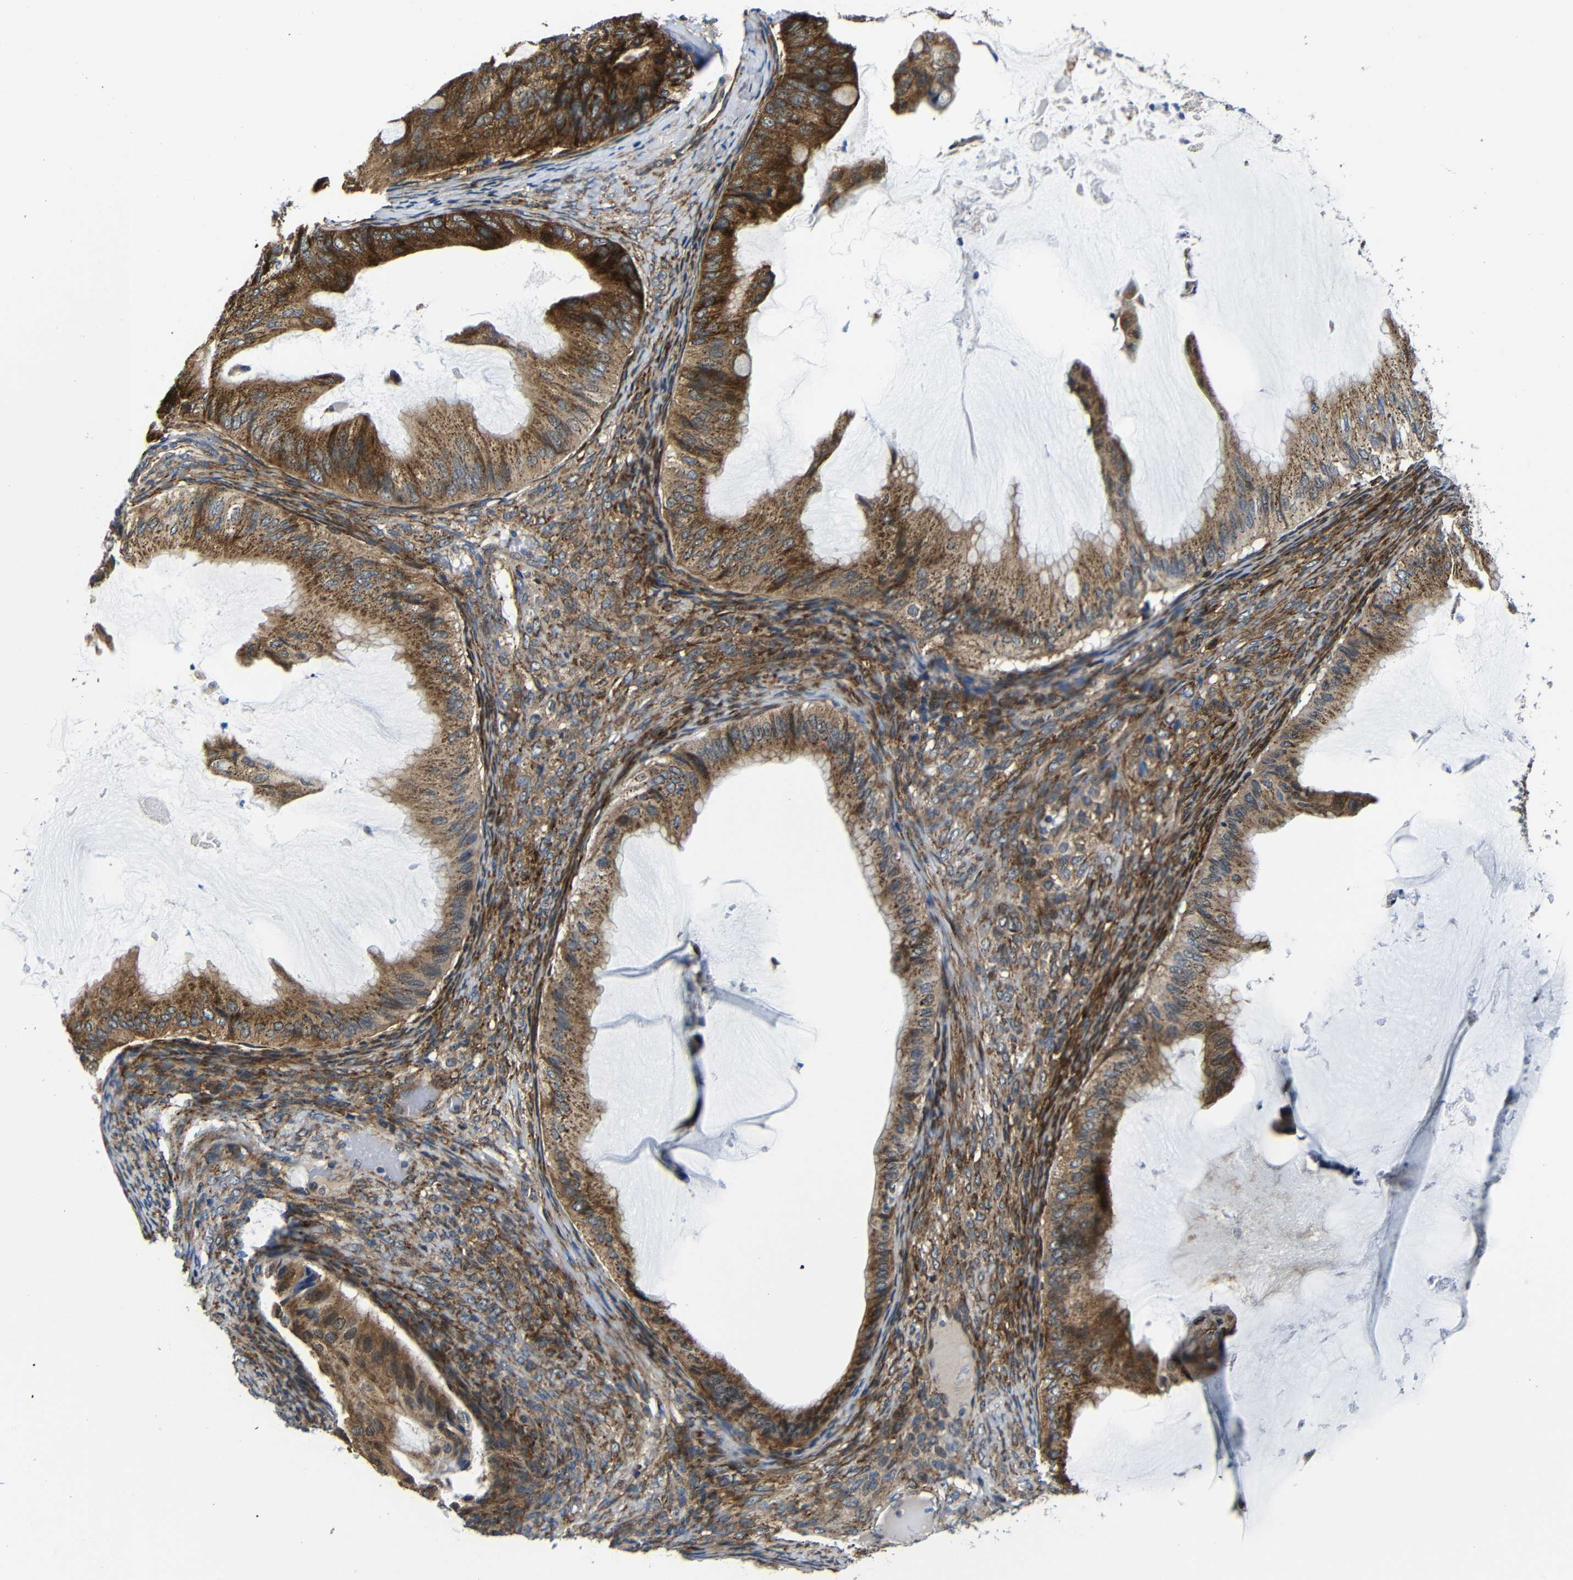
{"staining": {"intensity": "moderate", "quantity": ">75%", "location": "cytoplasmic/membranous"}, "tissue": "ovarian cancer", "cell_type": "Tumor cells", "image_type": "cancer", "snomed": [{"axis": "morphology", "description": "Cystadenocarcinoma, mucinous, NOS"}, {"axis": "topography", "description": "Ovary"}], "caption": "Ovarian mucinous cystadenocarcinoma stained for a protein exhibits moderate cytoplasmic/membranous positivity in tumor cells. Using DAB (3,3'-diaminobenzidine) (brown) and hematoxylin (blue) stains, captured at high magnification using brightfield microscopy.", "gene": "ABCE1", "patient": {"sex": "female", "age": 61}}